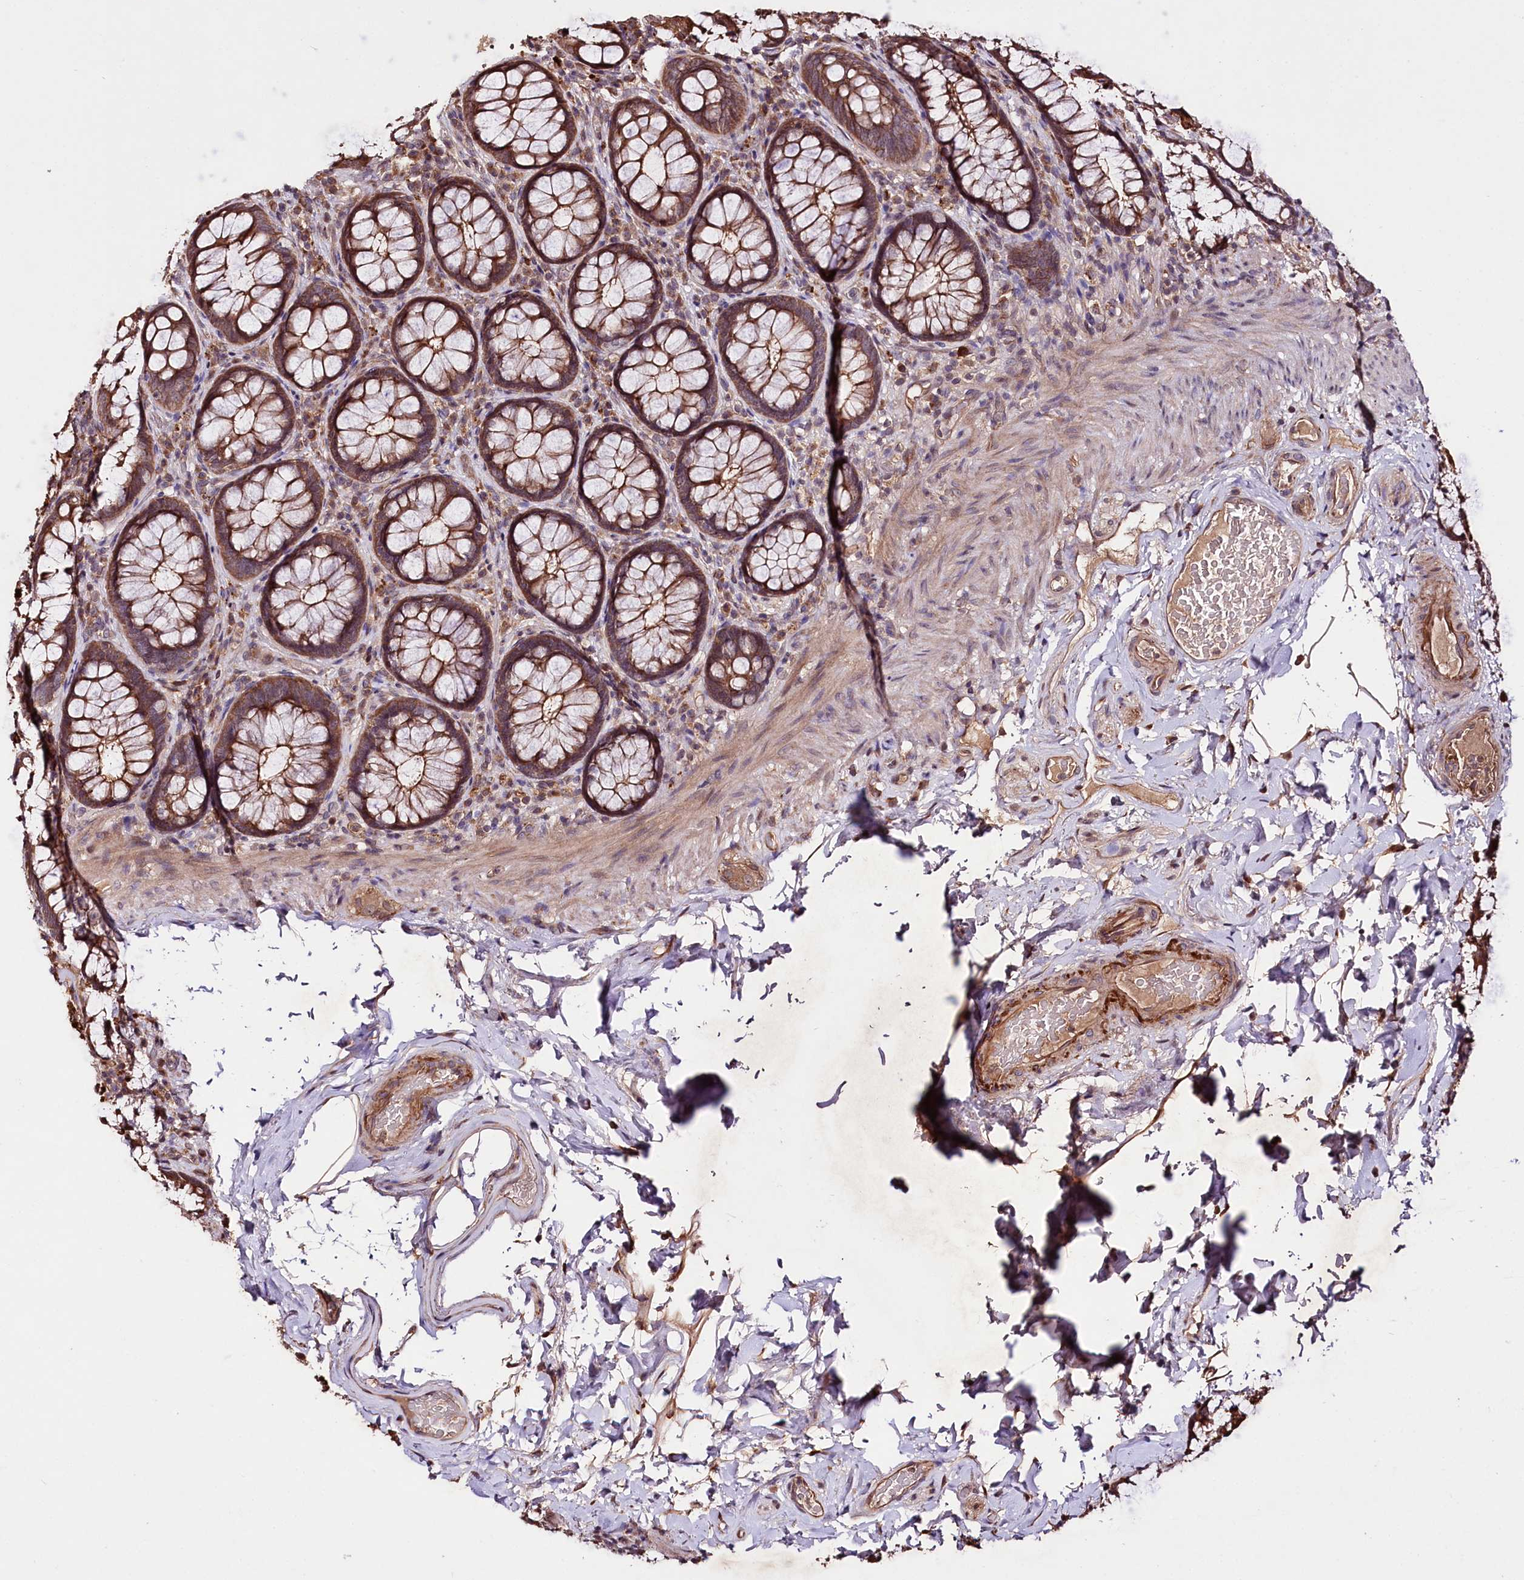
{"staining": {"intensity": "moderate", "quantity": ">75%", "location": "cytoplasmic/membranous"}, "tissue": "rectum", "cell_type": "Glandular cells", "image_type": "normal", "snomed": [{"axis": "morphology", "description": "Normal tissue, NOS"}, {"axis": "topography", "description": "Rectum"}], "caption": "High-power microscopy captured an IHC micrograph of unremarkable rectum, revealing moderate cytoplasmic/membranous staining in about >75% of glandular cells. Nuclei are stained in blue.", "gene": "TNPO3", "patient": {"sex": "male", "age": 83}}